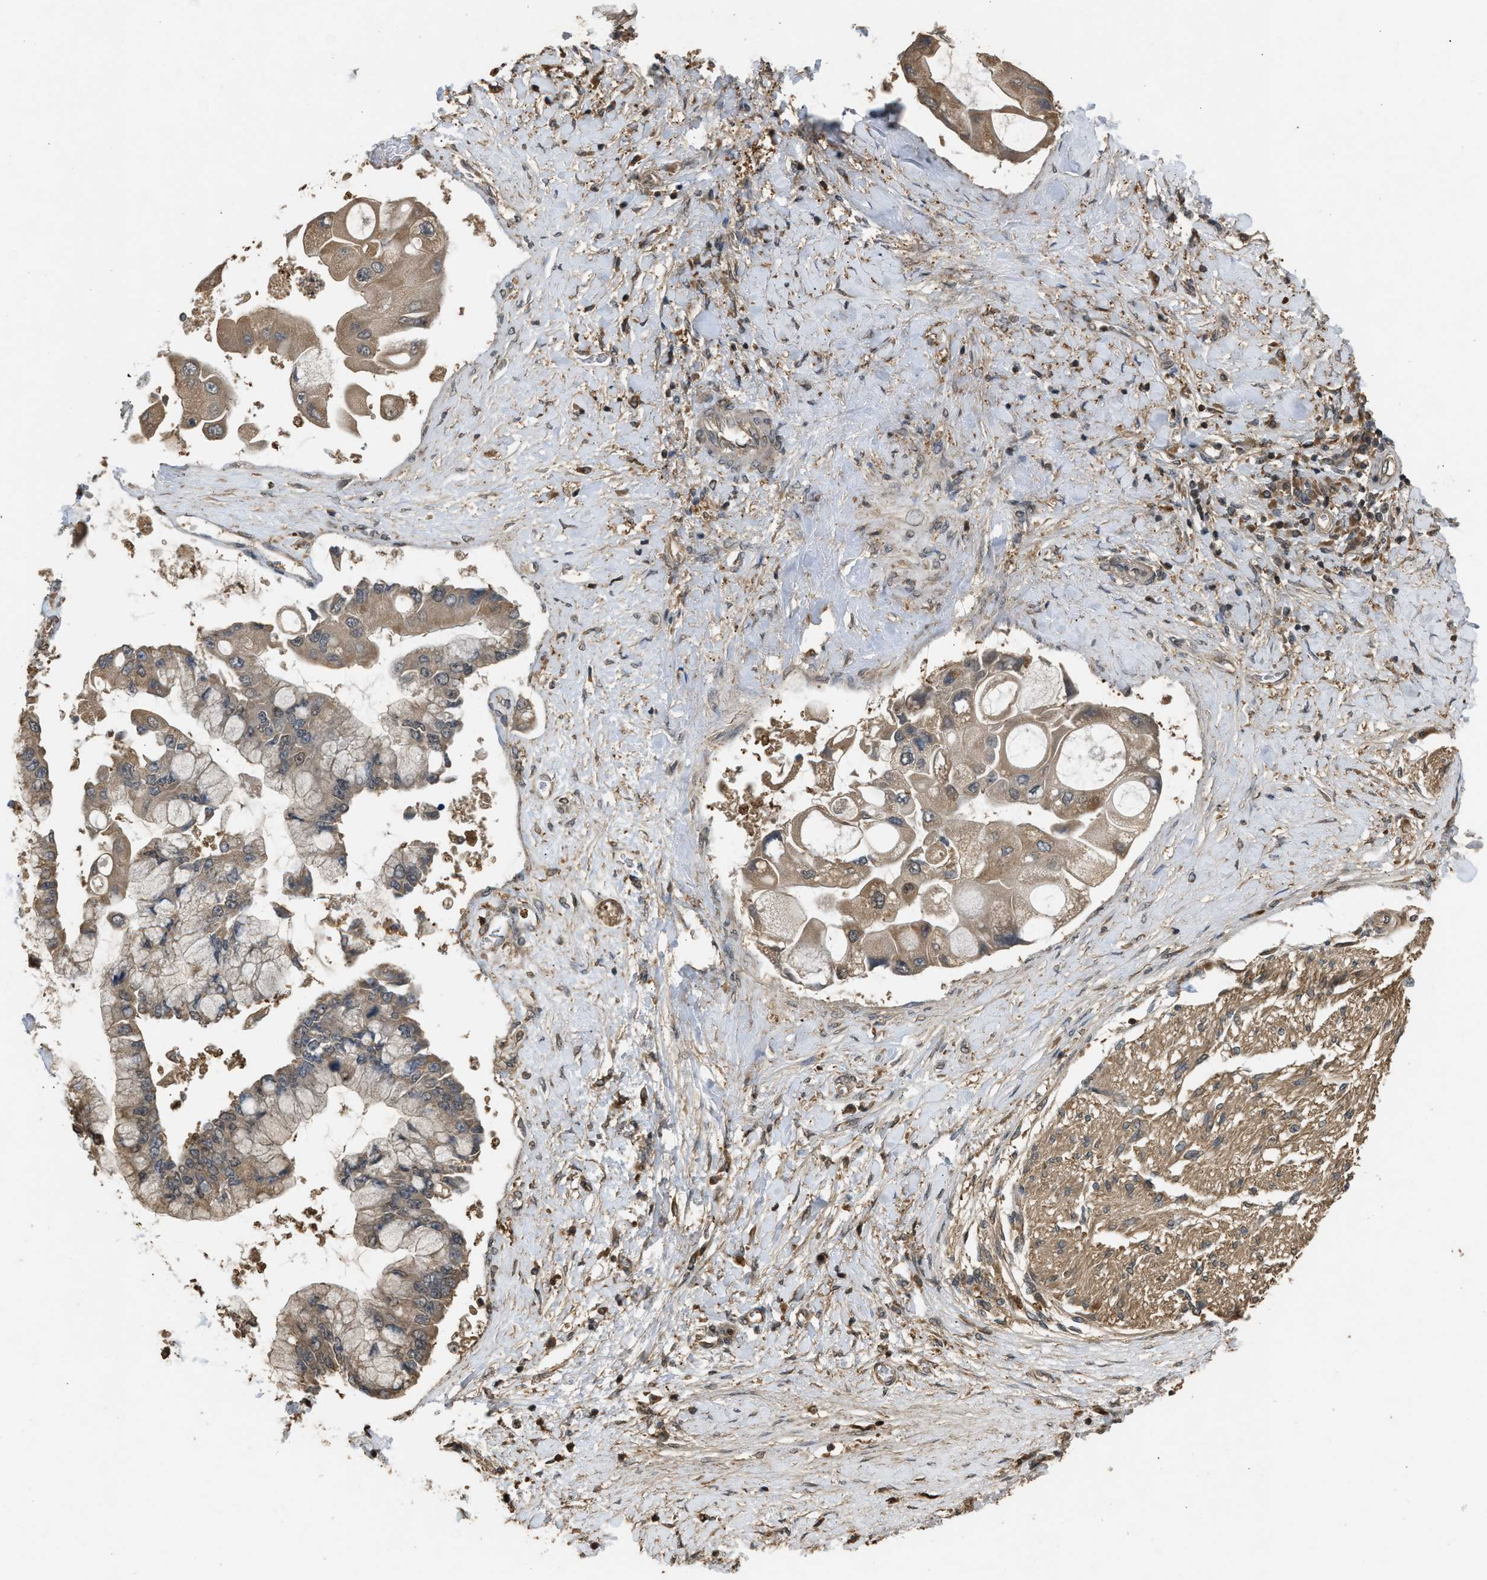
{"staining": {"intensity": "weak", "quantity": ">75%", "location": "cytoplasmic/membranous"}, "tissue": "liver cancer", "cell_type": "Tumor cells", "image_type": "cancer", "snomed": [{"axis": "morphology", "description": "Cholangiocarcinoma"}, {"axis": "topography", "description": "Liver"}], "caption": "Immunohistochemical staining of liver cancer (cholangiocarcinoma) demonstrates weak cytoplasmic/membranous protein expression in approximately >75% of tumor cells.", "gene": "ARHGDIA", "patient": {"sex": "male", "age": 50}}